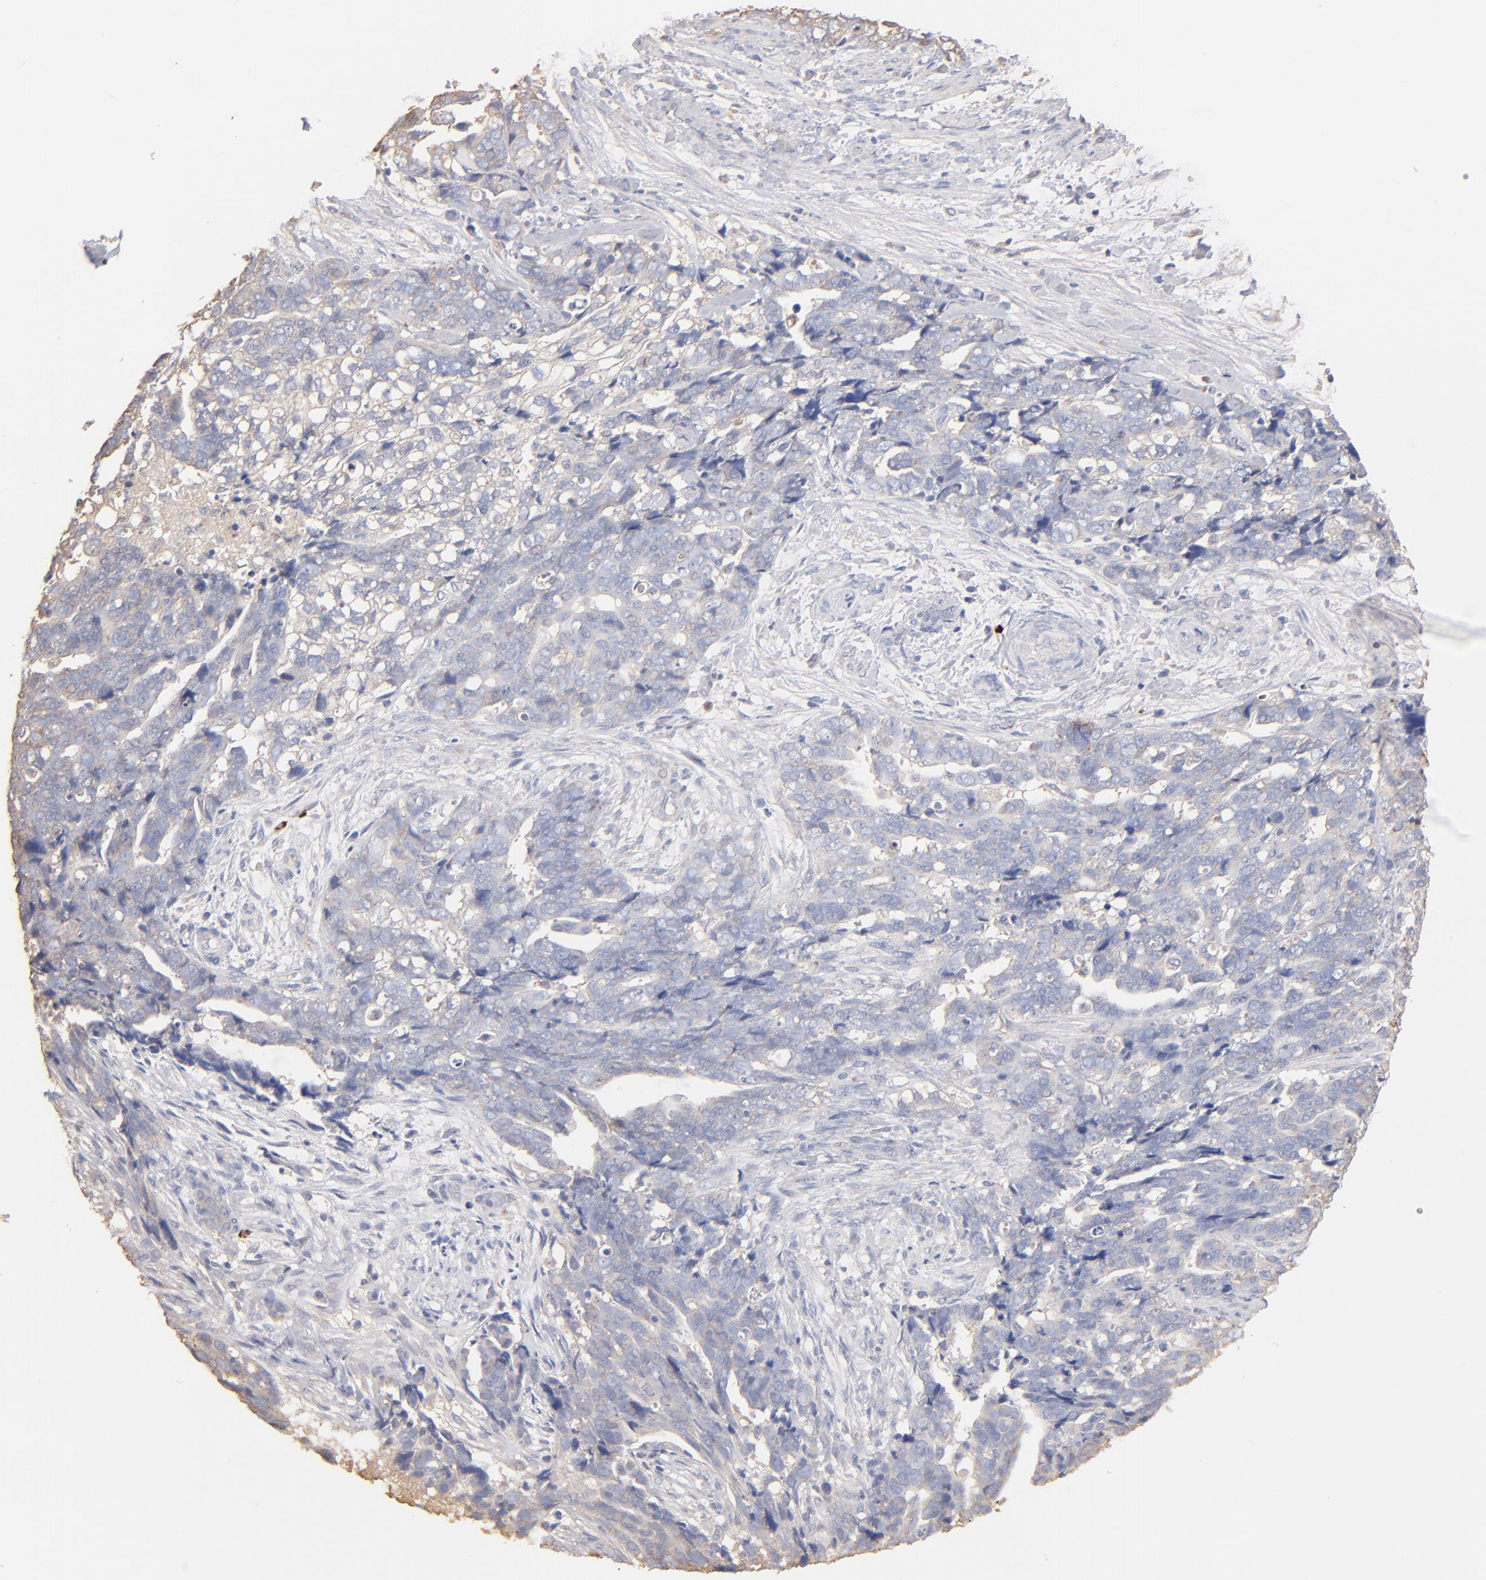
{"staining": {"intensity": "weak", "quantity": "<25%", "location": "cytoplasmic/membranous"}, "tissue": "ovarian cancer", "cell_type": "Tumor cells", "image_type": "cancer", "snomed": [{"axis": "morphology", "description": "Normal tissue, NOS"}, {"axis": "morphology", "description": "Cystadenocarcinoma, serous, NOS"}, {"axis": "topography", "description": "Fallopian tube"}, {"axis": "topography", "description": "Ovary"}], "caption": "Ovarian cancer (serous cystadenocarcinoma) was stained to show a protein in brown. There is no significant positivity in tumor cells.", "gene": "RO60", "patient": {"sex": "female", "age": 56}}